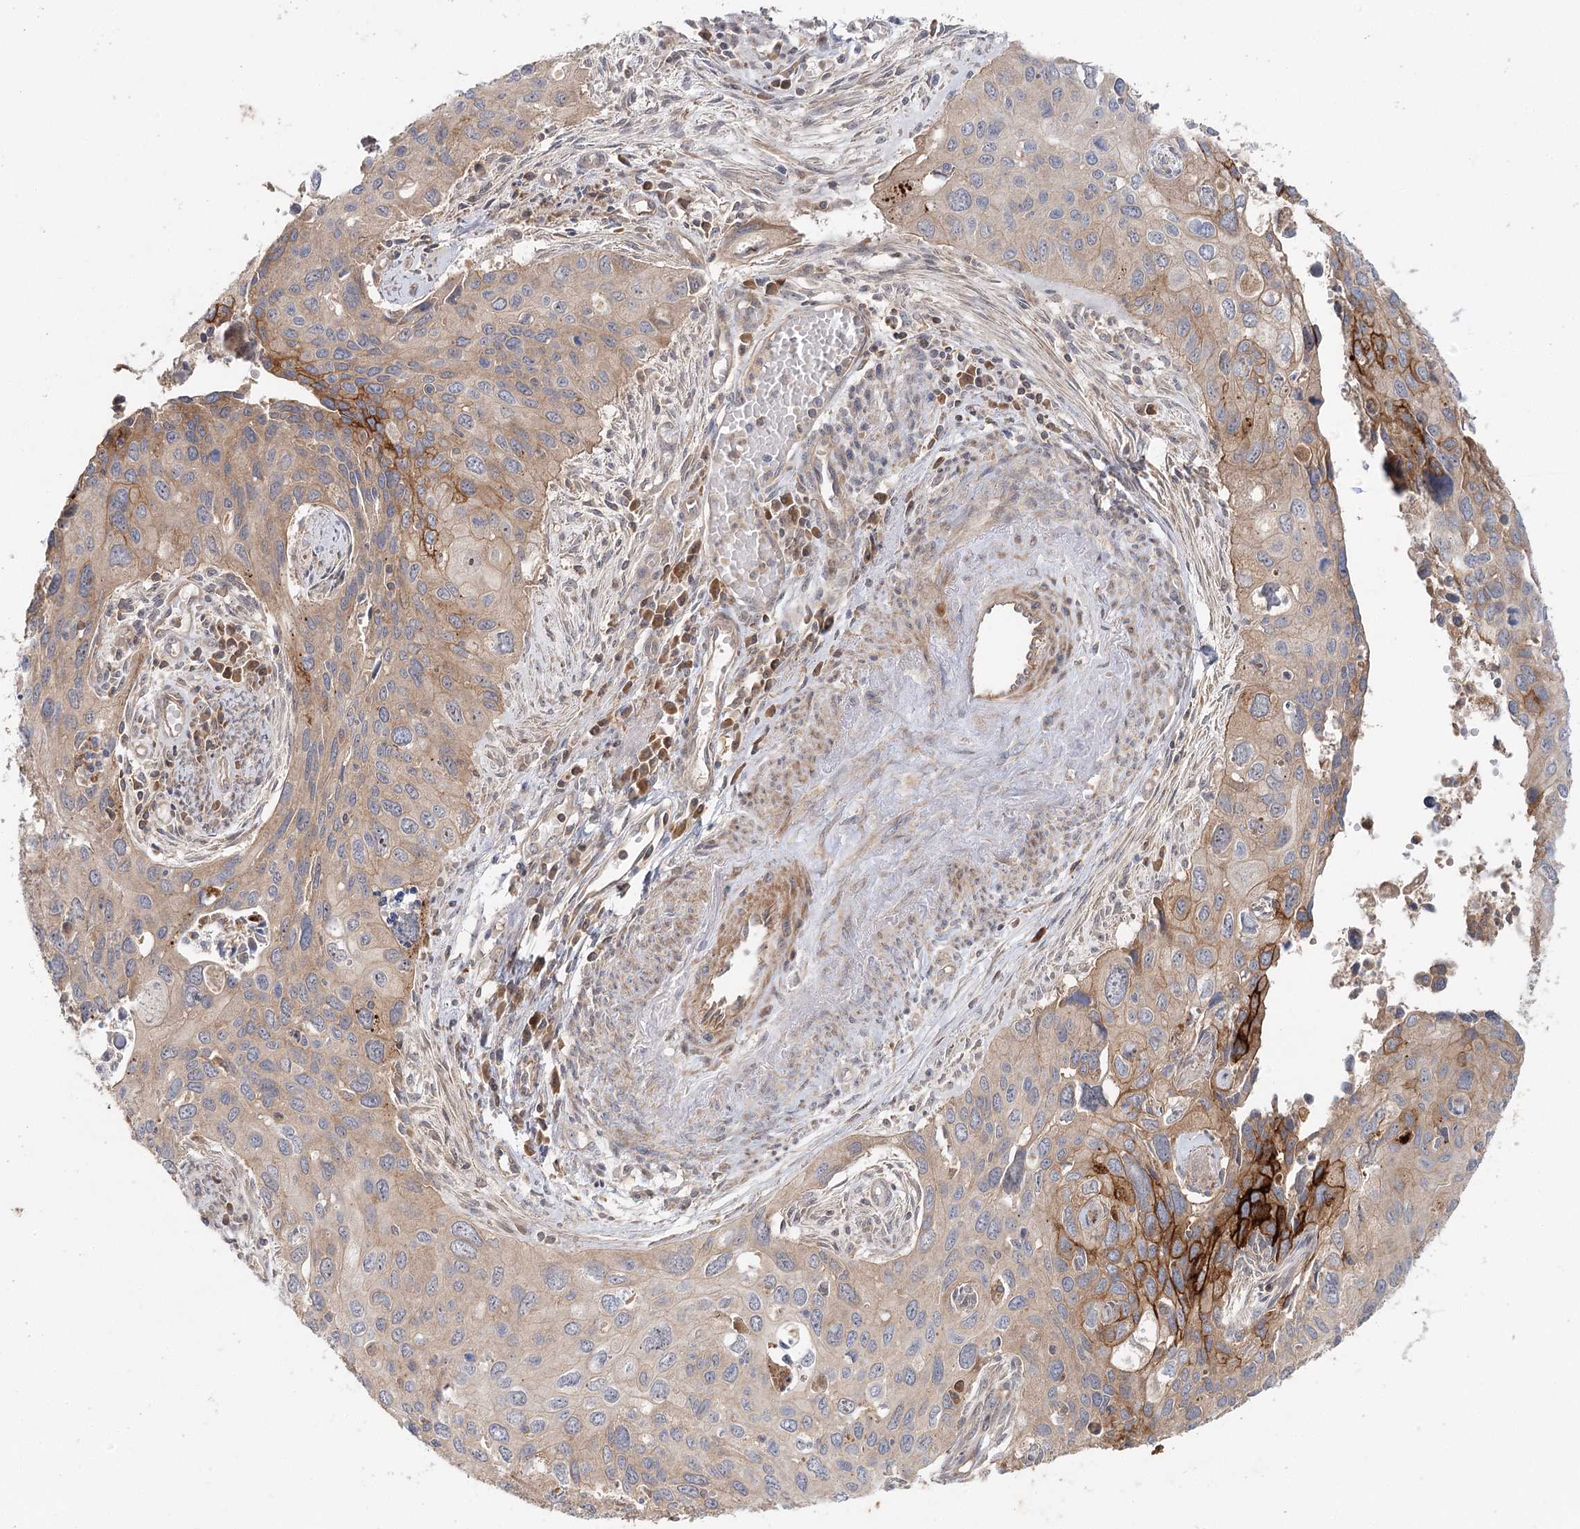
{"staining": {"intensity": "strong", "quantity": "25%-75%", "location": "cytoplasmic/membranous"}, "tissue": "cervical cancer", "cell_type": "Tumor cells", "image_type": "cancer", "snomed": [{"axis": "morphology", "description": "Squamous cell carcinoma, NOS"}, {"axis": "topography", "description": "Cervix"}], "caption": "A histopathology image of cervical squamous cell carcinoma stained for a protein reveals strong cytoplasmic/membranous brown staining in tumor cells. Ihc stains the protein of interest in brown and the nuclei are stained blue.", "gene": "RAPGEF6", "patient": {"sex": "female", "age": 55}}